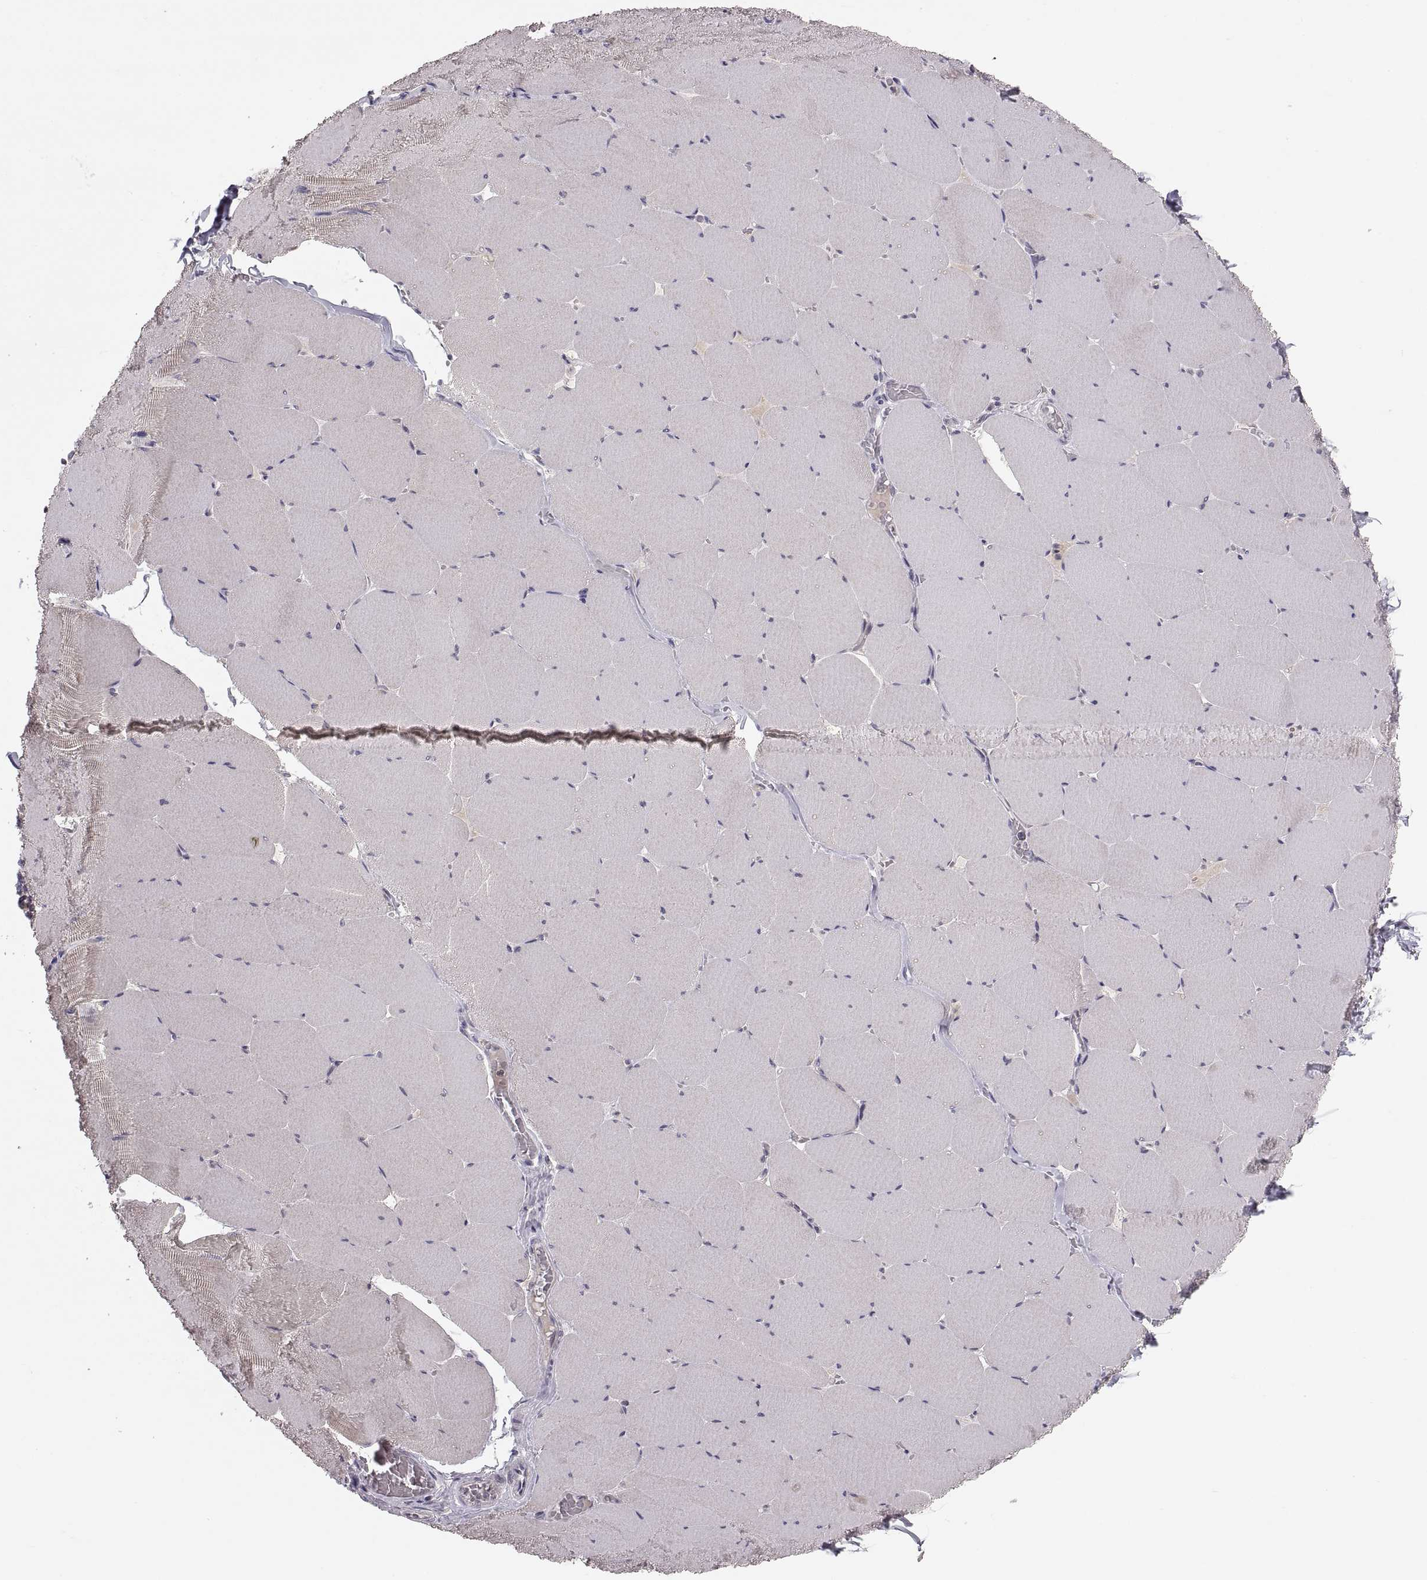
{"staining": {"intensity": "negative", "quantity": "none", "location": "none"}, "tissue": "skeletal muscle", "cell_type": "Myocytes", "image_type": "normal", "snomed": [{"axis": "morphology", "description": "Normal tissue, NOS"}, {"axis": "morphology", "description": "Malignant melanoma, Metastatic site"}, {"axis": "topography", "description": "Skeletal muscle"}], "caption": "Immunohistochemistry (IHC) micrograph of normal skeletal muscle: human skeletal muscle stained with DAB (3,3'-diaminobenzidine) reveals no significant protein expression in myocytes.", "gene": "PAX2", "patient": {"sex": "male", "age": 50}}